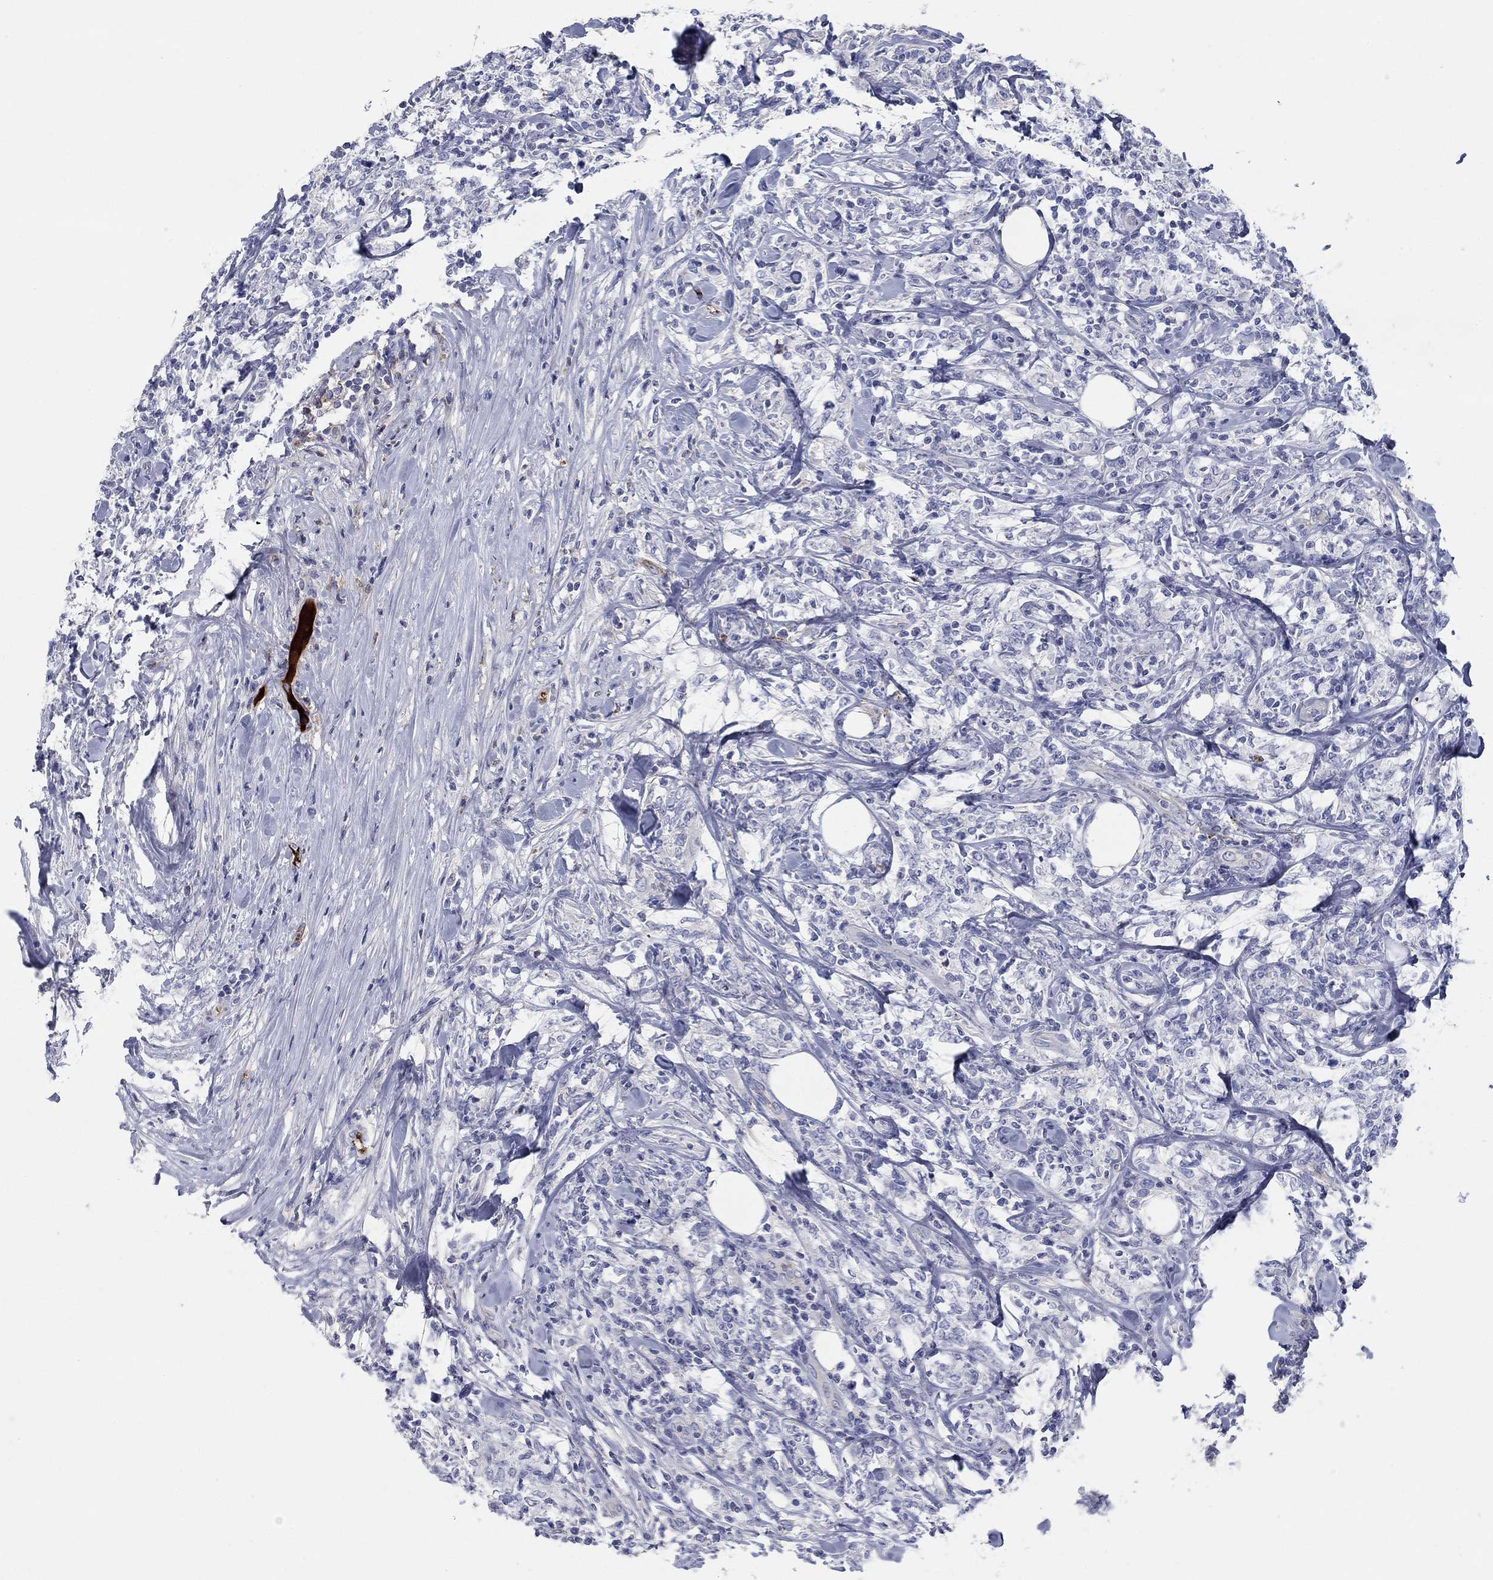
{"staining": {"intensity": "negative", "quantity": "none", "location": "none"}, "tissue": "lymphoma", "cell_type": "Tumor cells", "image_type": "cancer", "snomed": [{"axis": "morphology", "description": "Malignant lymphoma, non-Hodgkin's type, High grade"}, {"axis": "topography", "description": "Lymph node"}], "caption": "Lymphoma was stained to show a protein in brown. There is no significant staining in tumor cells.", "gene": "APOC3", "patient": {"sex": "female", "age": 84}}